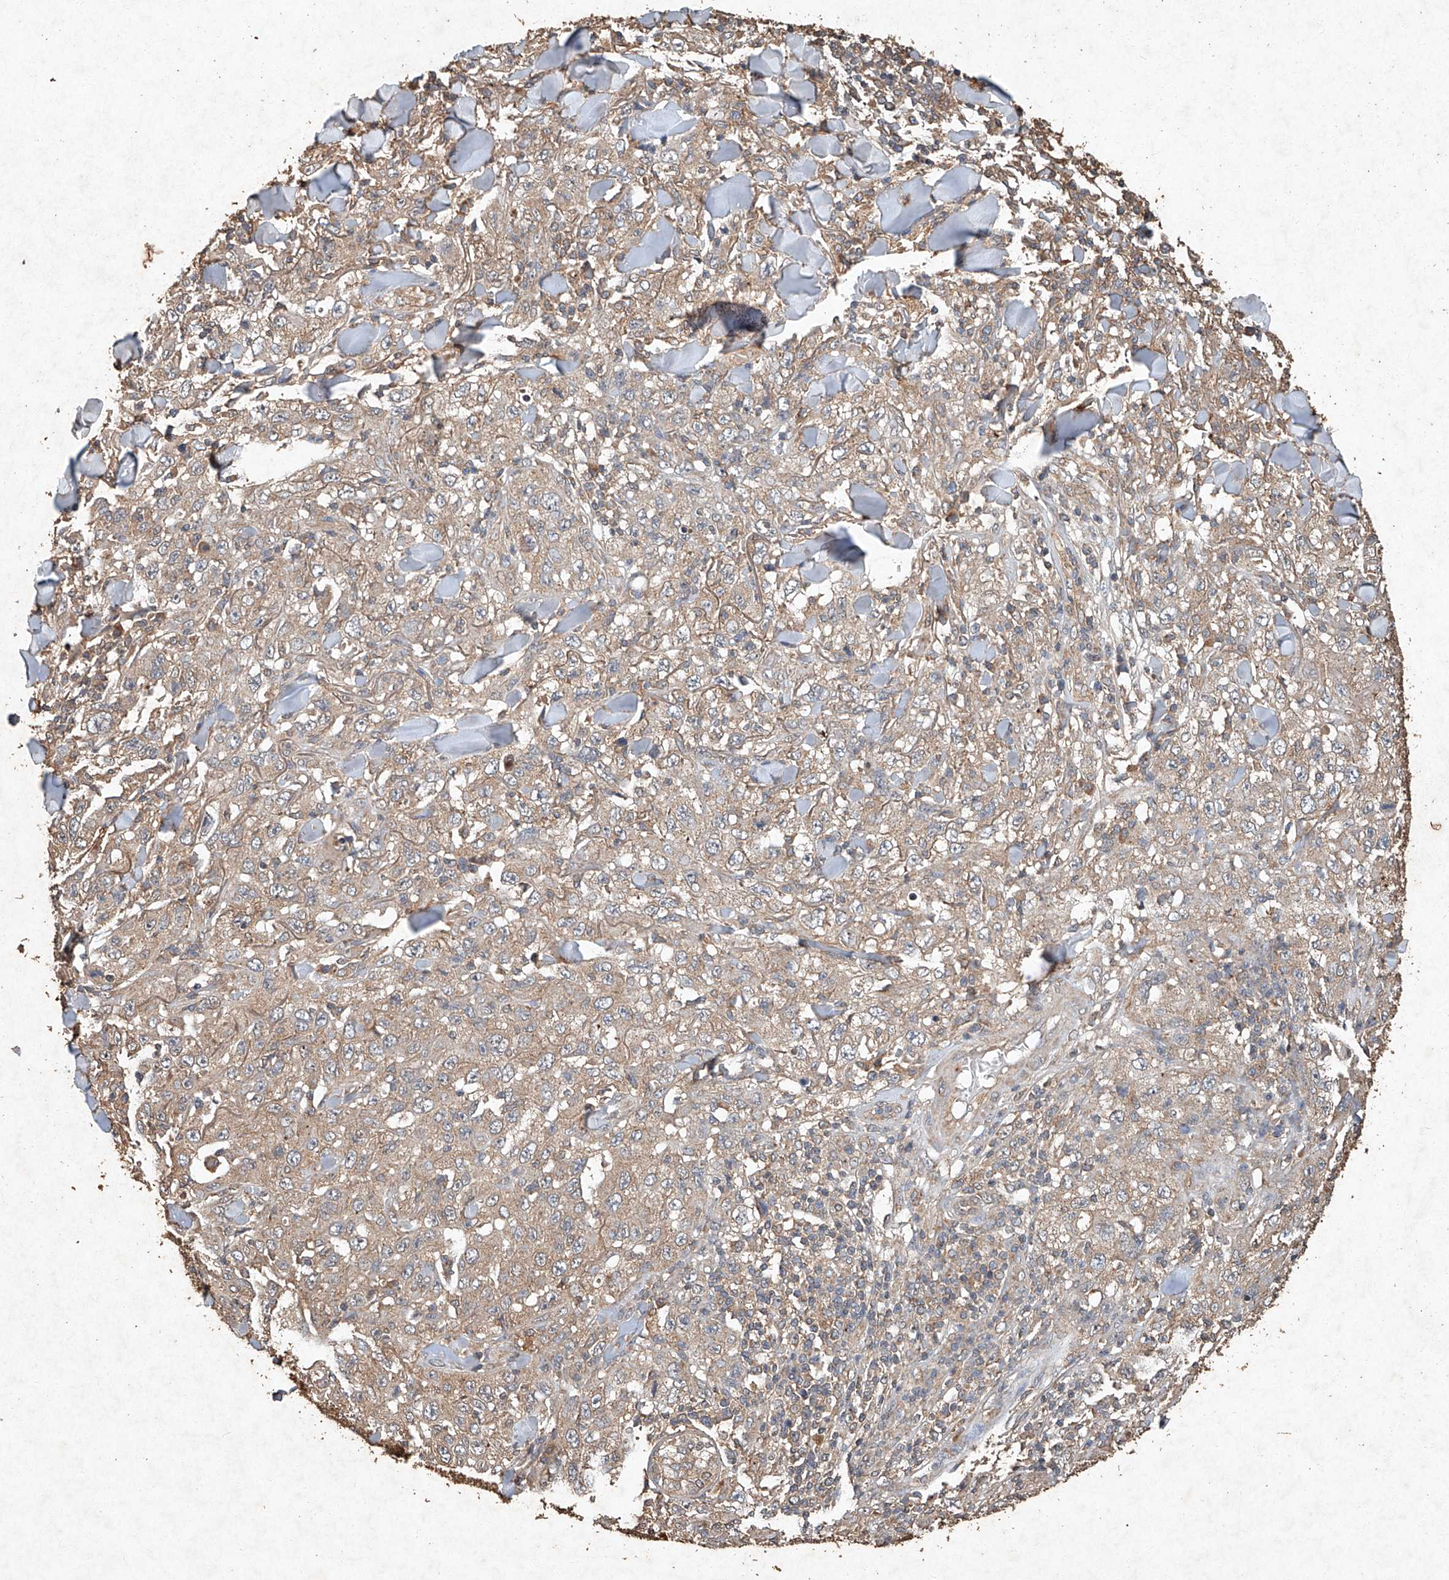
{"staining": {"intensity": "weak", "quantity": "25%-75%", "location": "cytoplasmic/membranous"}, "tissue": "skin cancer", "cell_type": "Tumor cells", "image_type": "cancer", "snomed": [{"axis": "morphology", "description": "Squamous cell carcinoma, NOS"}, {"axis": "topography", "description": "Skin"}], "caption": "Human skin cancer (squamous cell carcinoma) stained for a protein (brown) demonstrates weak cytoplasmic/membranous positive positivity in about 25%-75% of tumor cells.", "gene": "STK3", "patient": {"sex": "female", "age": 88}}